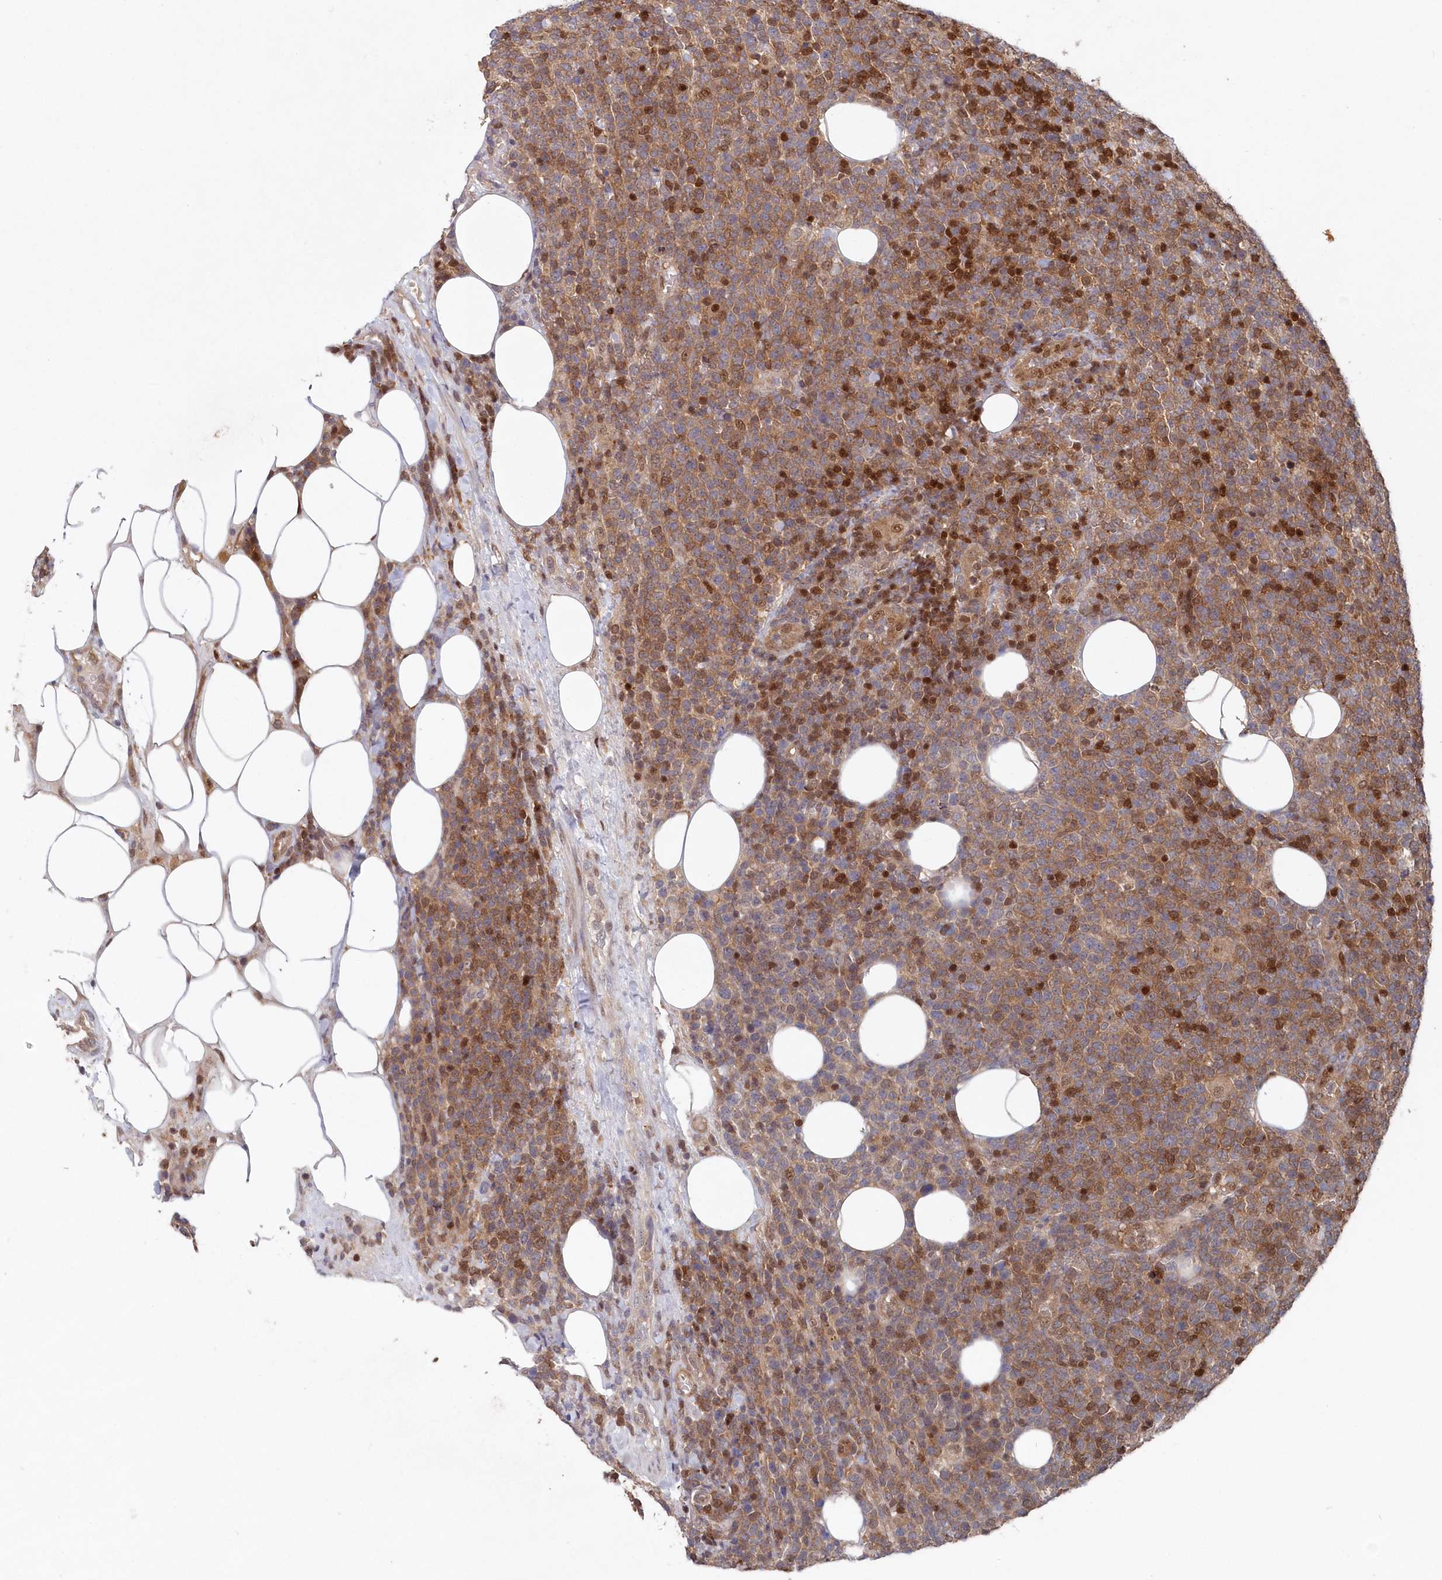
{"staining": {"intensity": "moderate", "quantity": ">75%", "location": "cytoplasmic/membranous"}, "tissue": "lymphoma", "cell_type": "Tumor cells", "image_type": "cancer", "snomed": [{"axis": "morphology", "description": "Malignant lymphoma, non-Hodgkin's type, High grade"}, {"axis": "topography", "description": "Lymph node"}], "caption": "The histopathology image reveals immunohistochemical staining of high-grade malignant lymphoma, non-Hodgkin's type. There is moderate cytoplasmic/membranous positivity is present in approximately >75% of tumor cells.", "gene": "ABHD14B", "patient": {"sex": "male", "age": 61}}